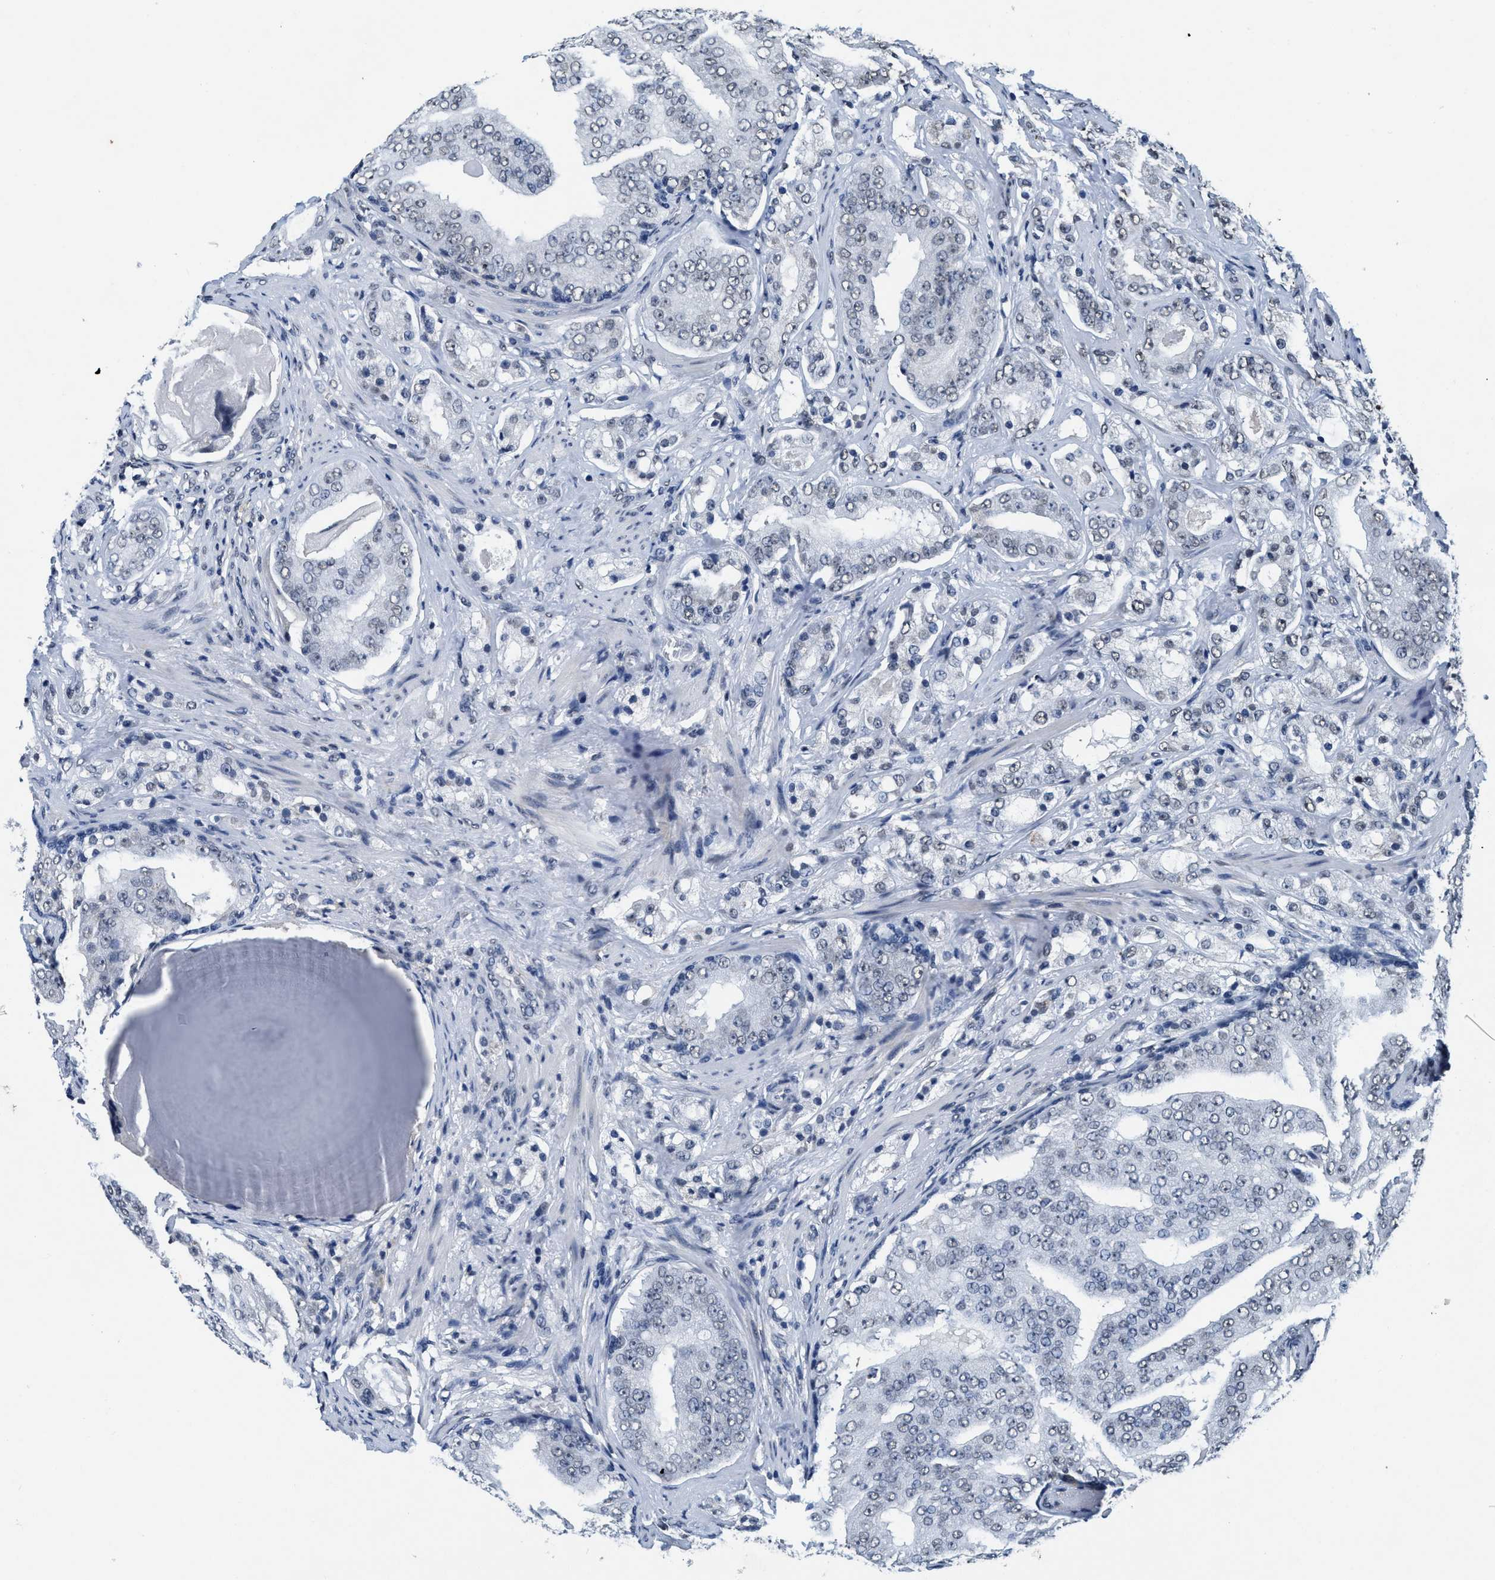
{"staining": {"intensity": "weak", "quantity": "<25%", "location": "nuclear"}, "tissue": "prostate cancer", "cell_type": "Tumor cells", "image_type": "cancer", "snomed": [{"axis": "morphology", "description": "Adenocarcinoma, High grade"}, {"axis": "topography", "description": "Prostate"}], "caption": "Adenocarcinoma (high-grade) (prostate) was stained to show a protein in brown. There is no significant positivity in tumor cells.", "gene": "SUPT16H", "patient": {"sex": "male", "age": 68}}